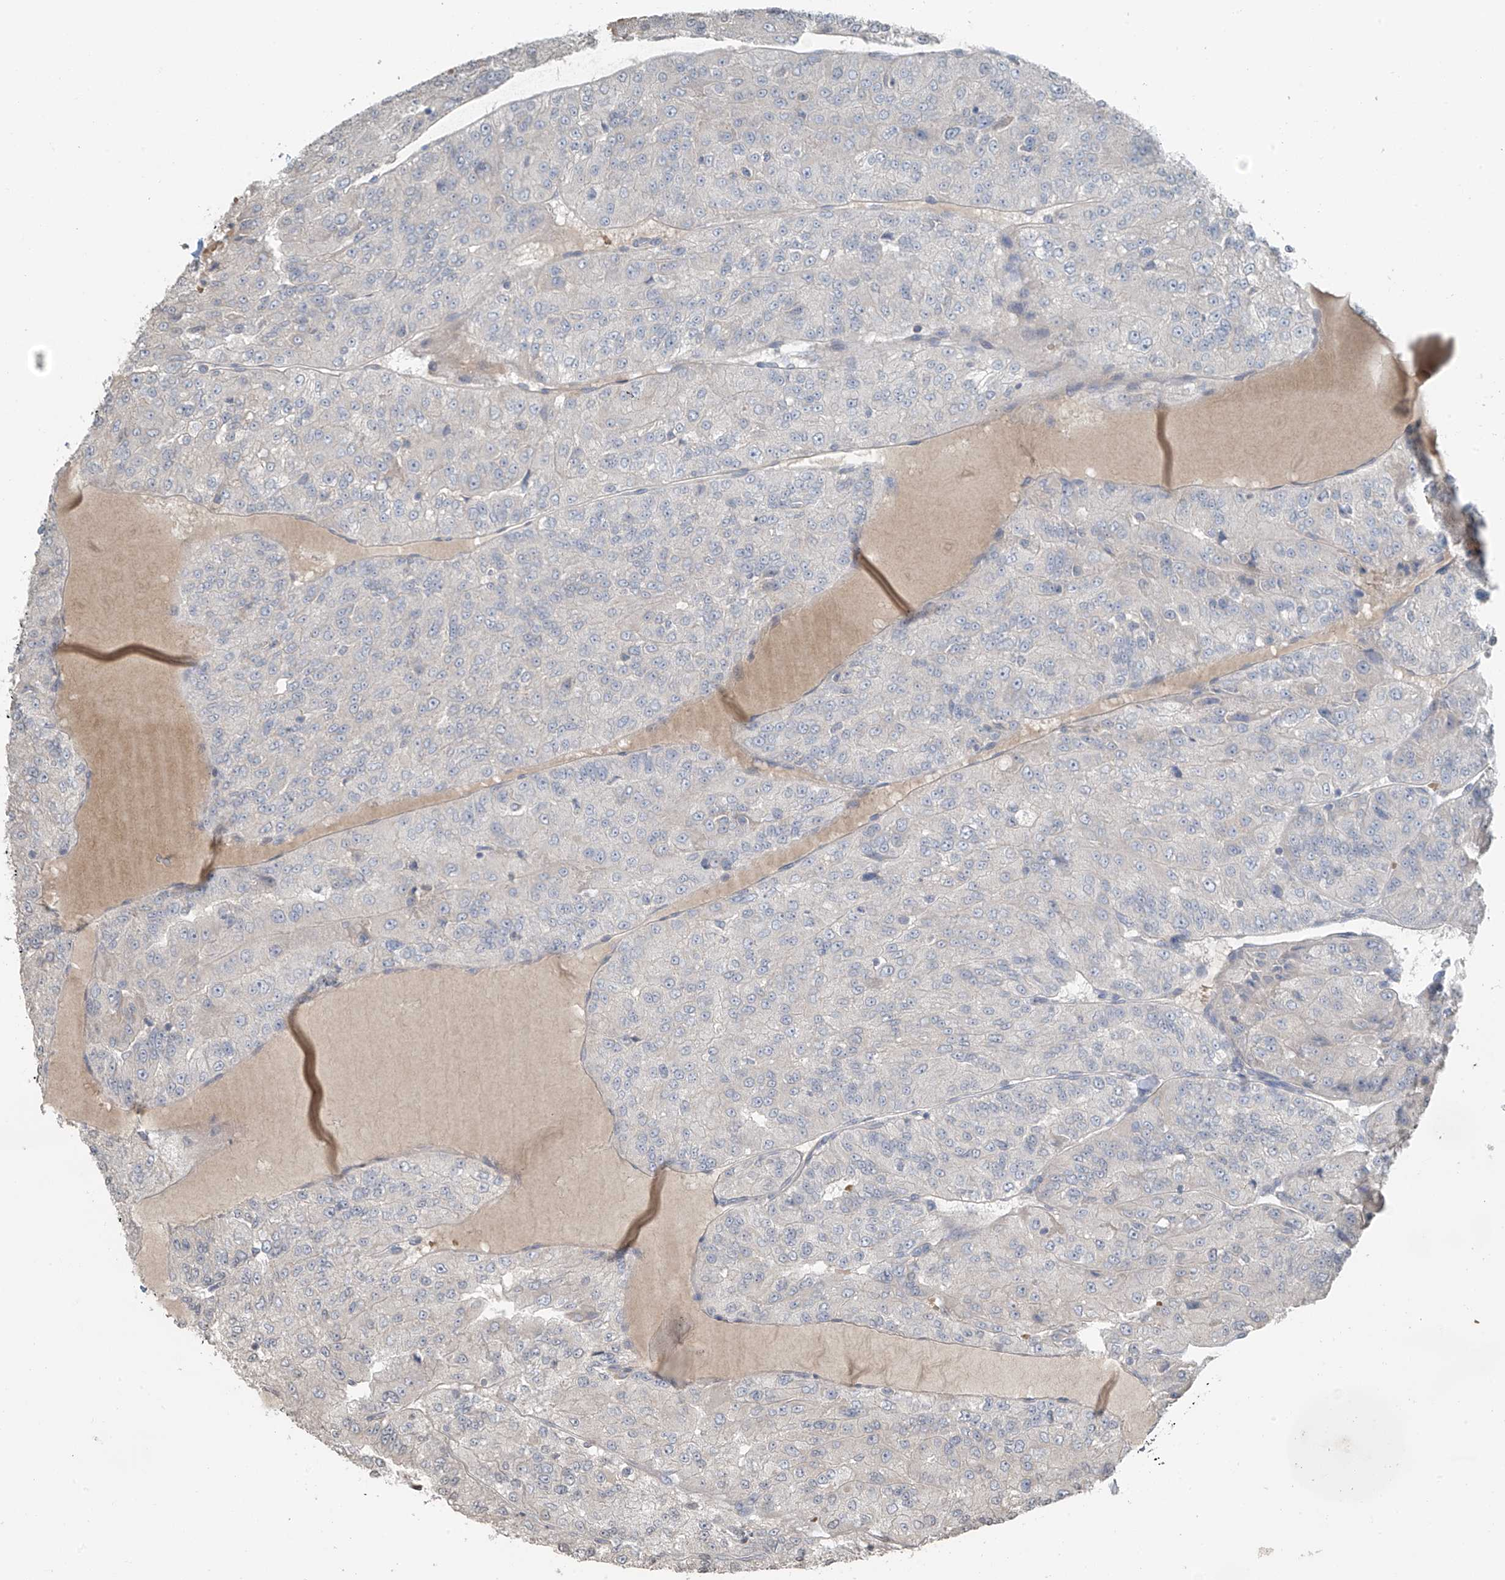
{"staining": {"intensity": "negative", "quantity": "none", "location": "none"}, "tissue": "renal cancer", "cell_type": "Tumor cells", "image_type": "cancer", "snomed": [{"axis": "morphology", "description": "Adenocarcinoma, NOS"}, {"axis": "topography", "description": "Kidney"}], "caption": "Renal cancer stained for a protein using immunohistochemistry shows no staining tumor cells.", "gene": "HOXA11", "patient": {"sex": "female", "age": 63}}